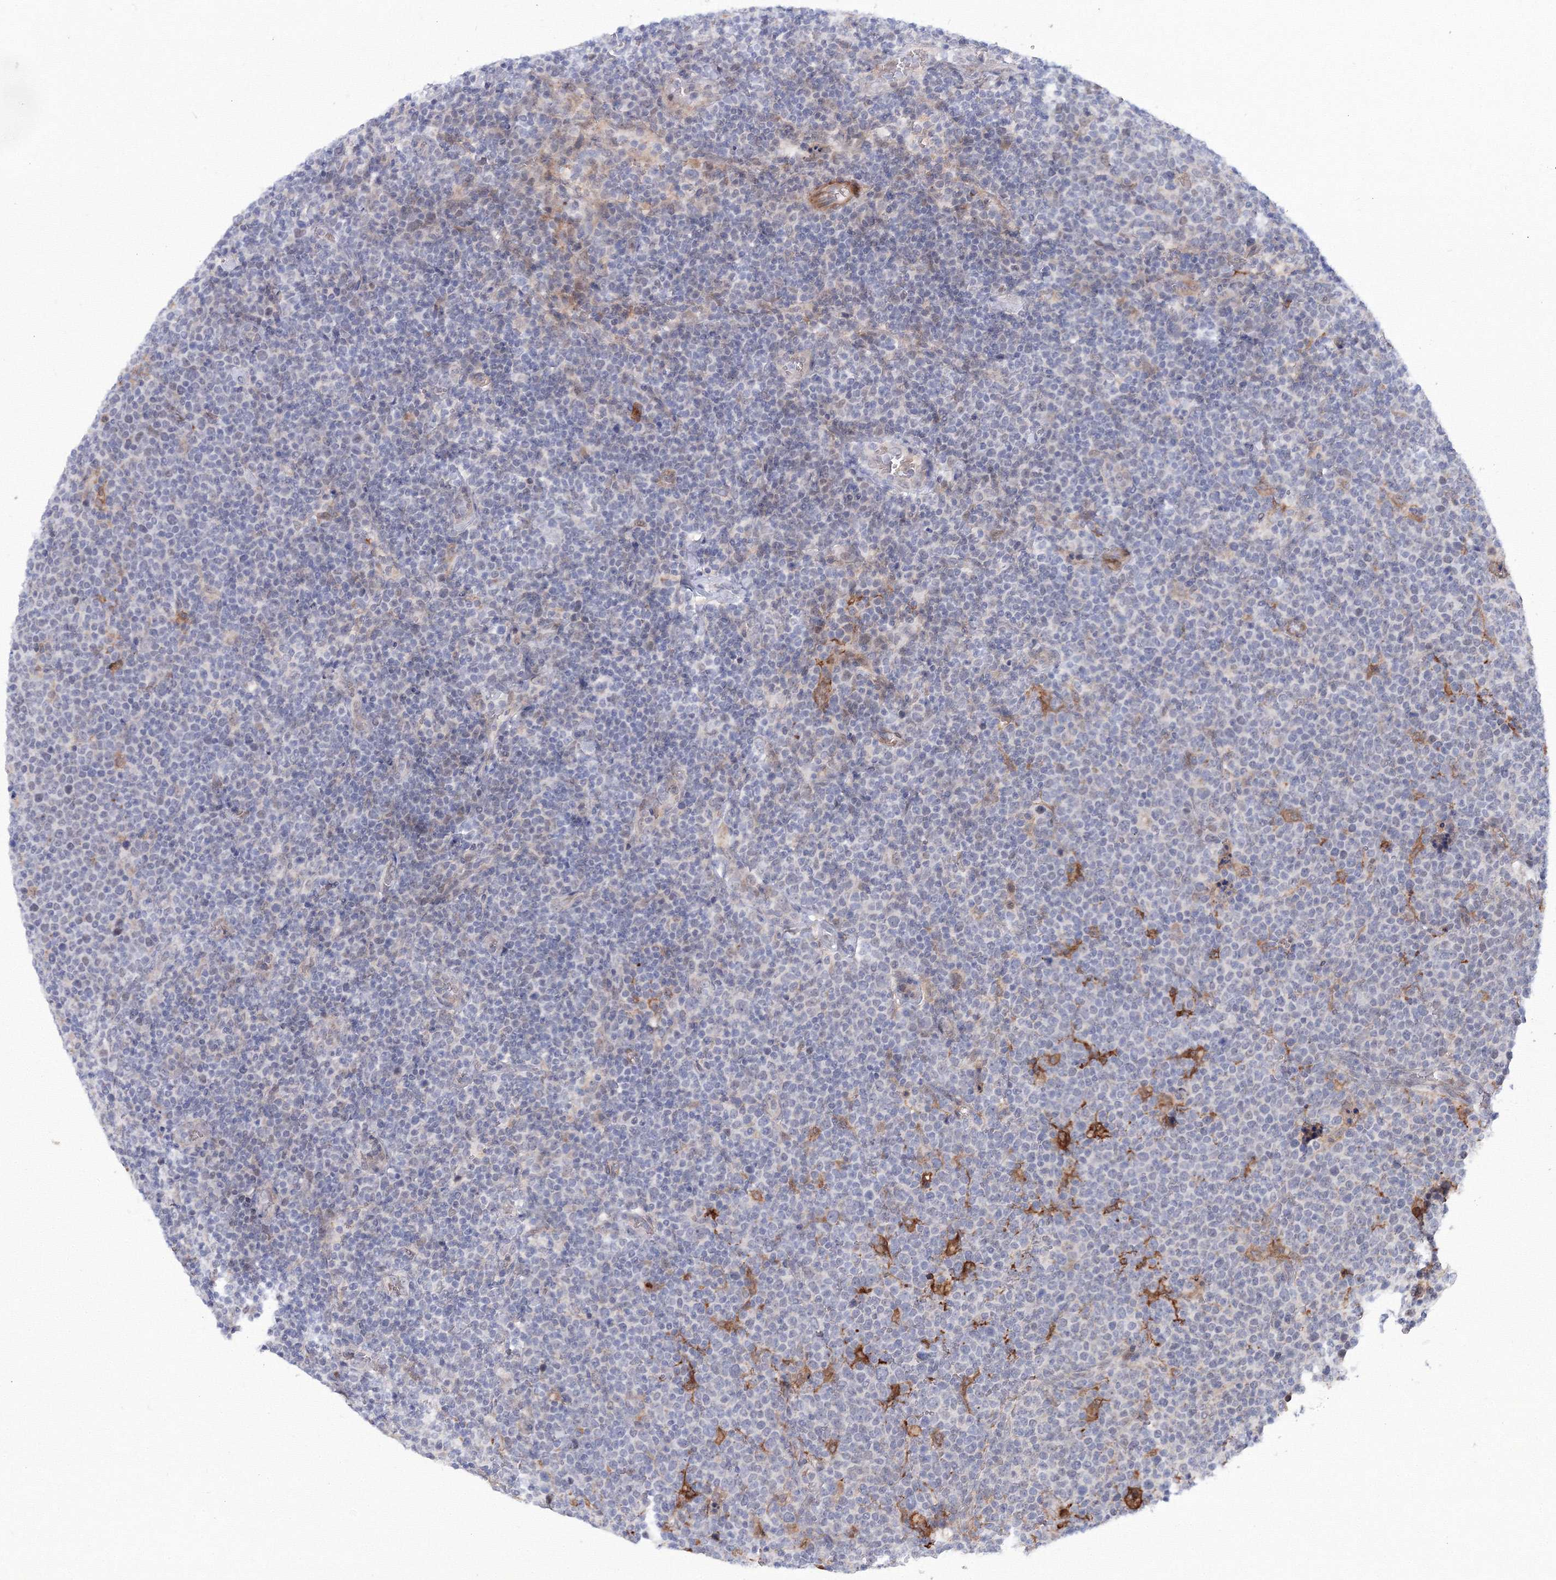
{"staining": {"intensity": "negative", "quantity": "none", "location": "none"}, "tissue": "lymphoma", "cell_type": "Tumor cells", "image_type": "cancer", "snomed": [{"axis": "morphology", "description": "Malignant lymphoma, non-Hodgkin's type, High grade"}, {"axis": "topography", "description": "Lymph node"}], "caption": "IHC of human lymphoma reveals no expression in tumor cells.", "gene": "C11orf52", "patient": {"sex": "male", "age": 61}}